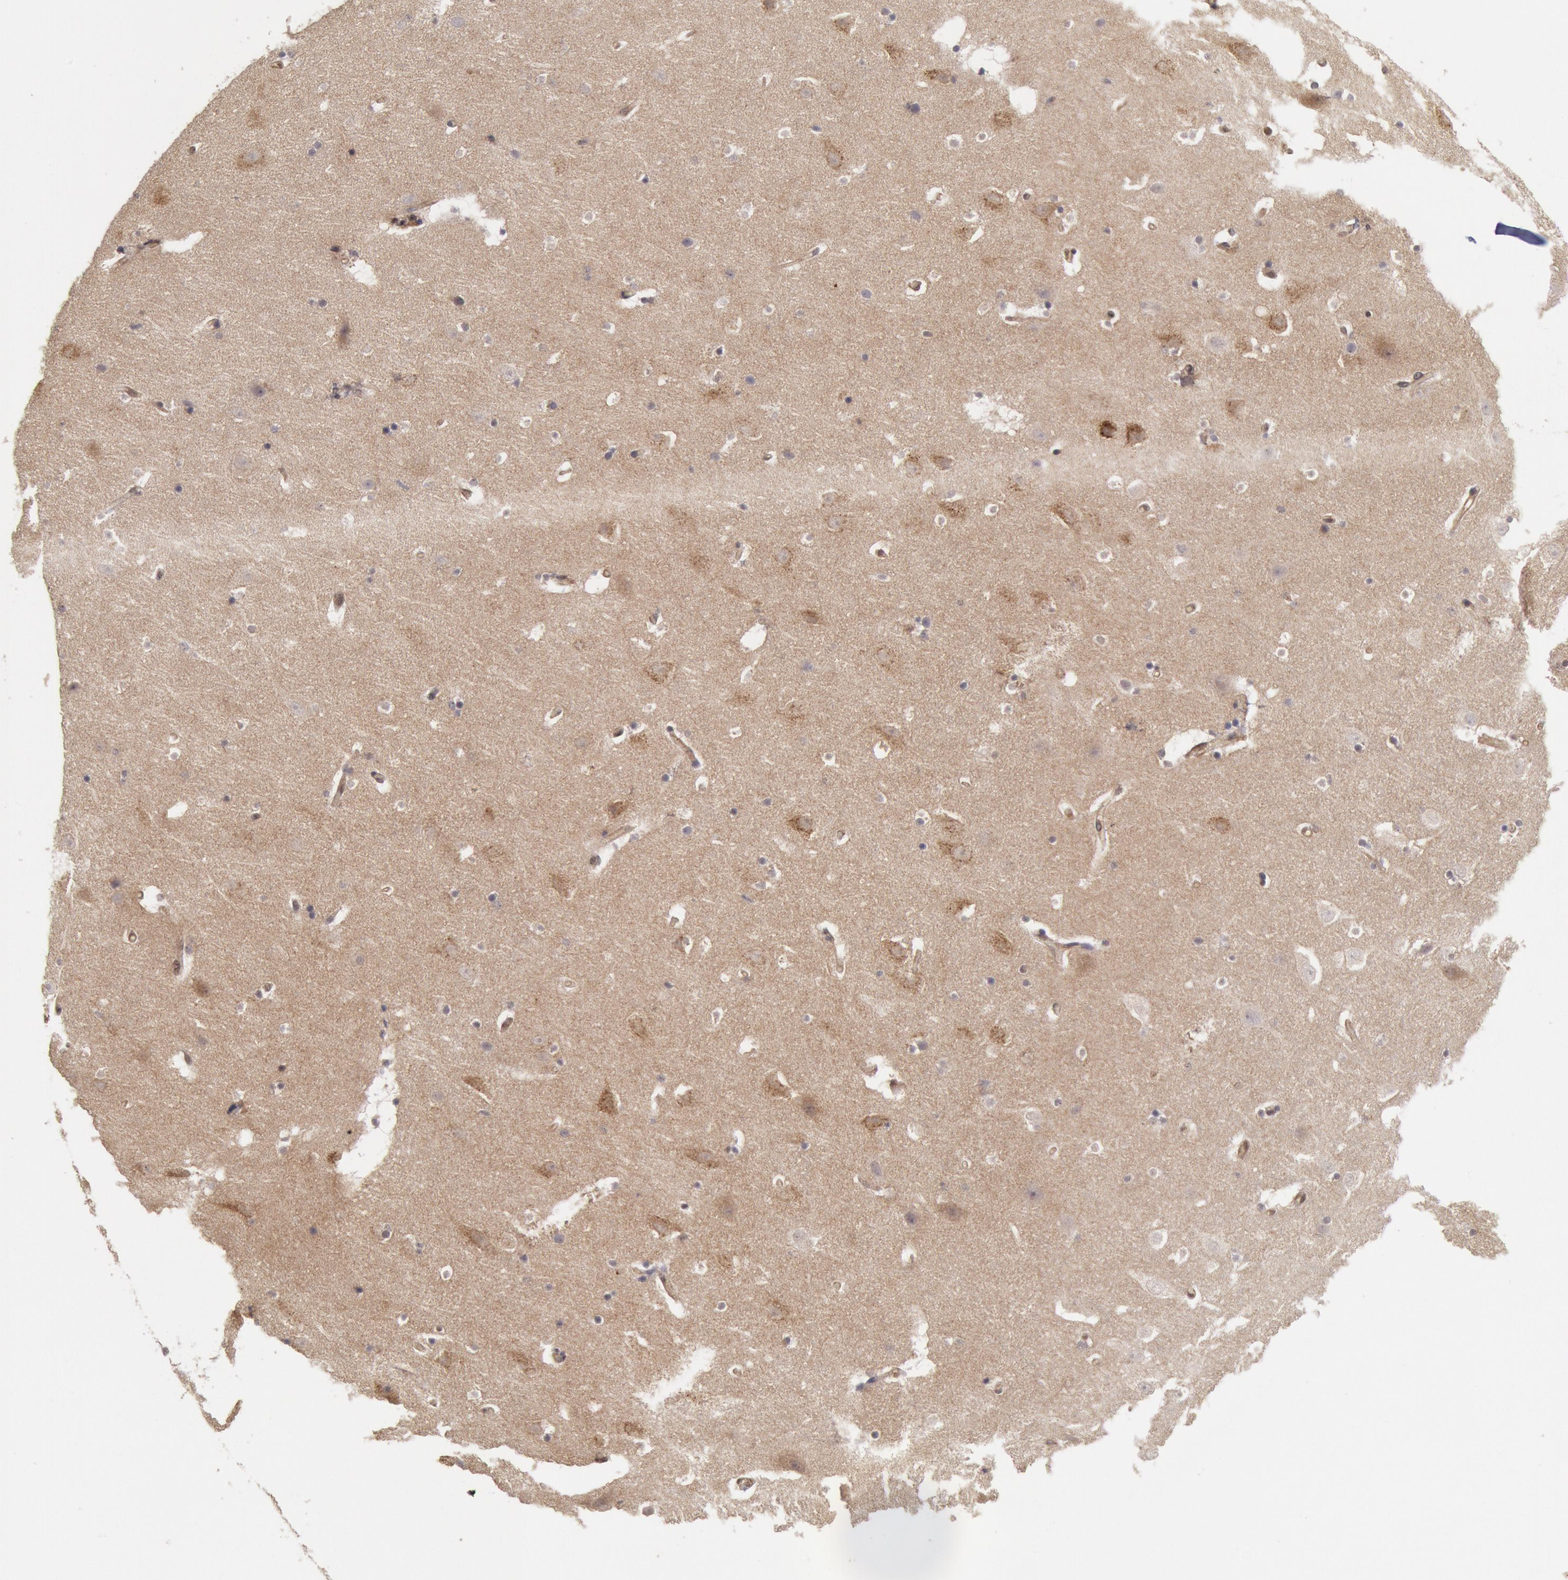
{"staining": {"intensity": "negative", "quantity": "none", "location": "none"}, "tissue": "hippocampus", "cell_type": "Glial cells", "image_type": "normal", "snomed": [{"axis": "morphology", "description": "Normal tissue, NOS"}, {"axis": "topography", "description": "Hippocampus"}], "caption": "Protein analysis of unremarkable hippocampus exhibits no significant expression in glial cells. Brightfield microscopy of IHC stained with DAB (3,3'-diaminobenzidine) (brown) and hematoxylin (blue), captured at high magnification.", "gene": "STX17", "patient": {"sex": "male", "age": 45}}